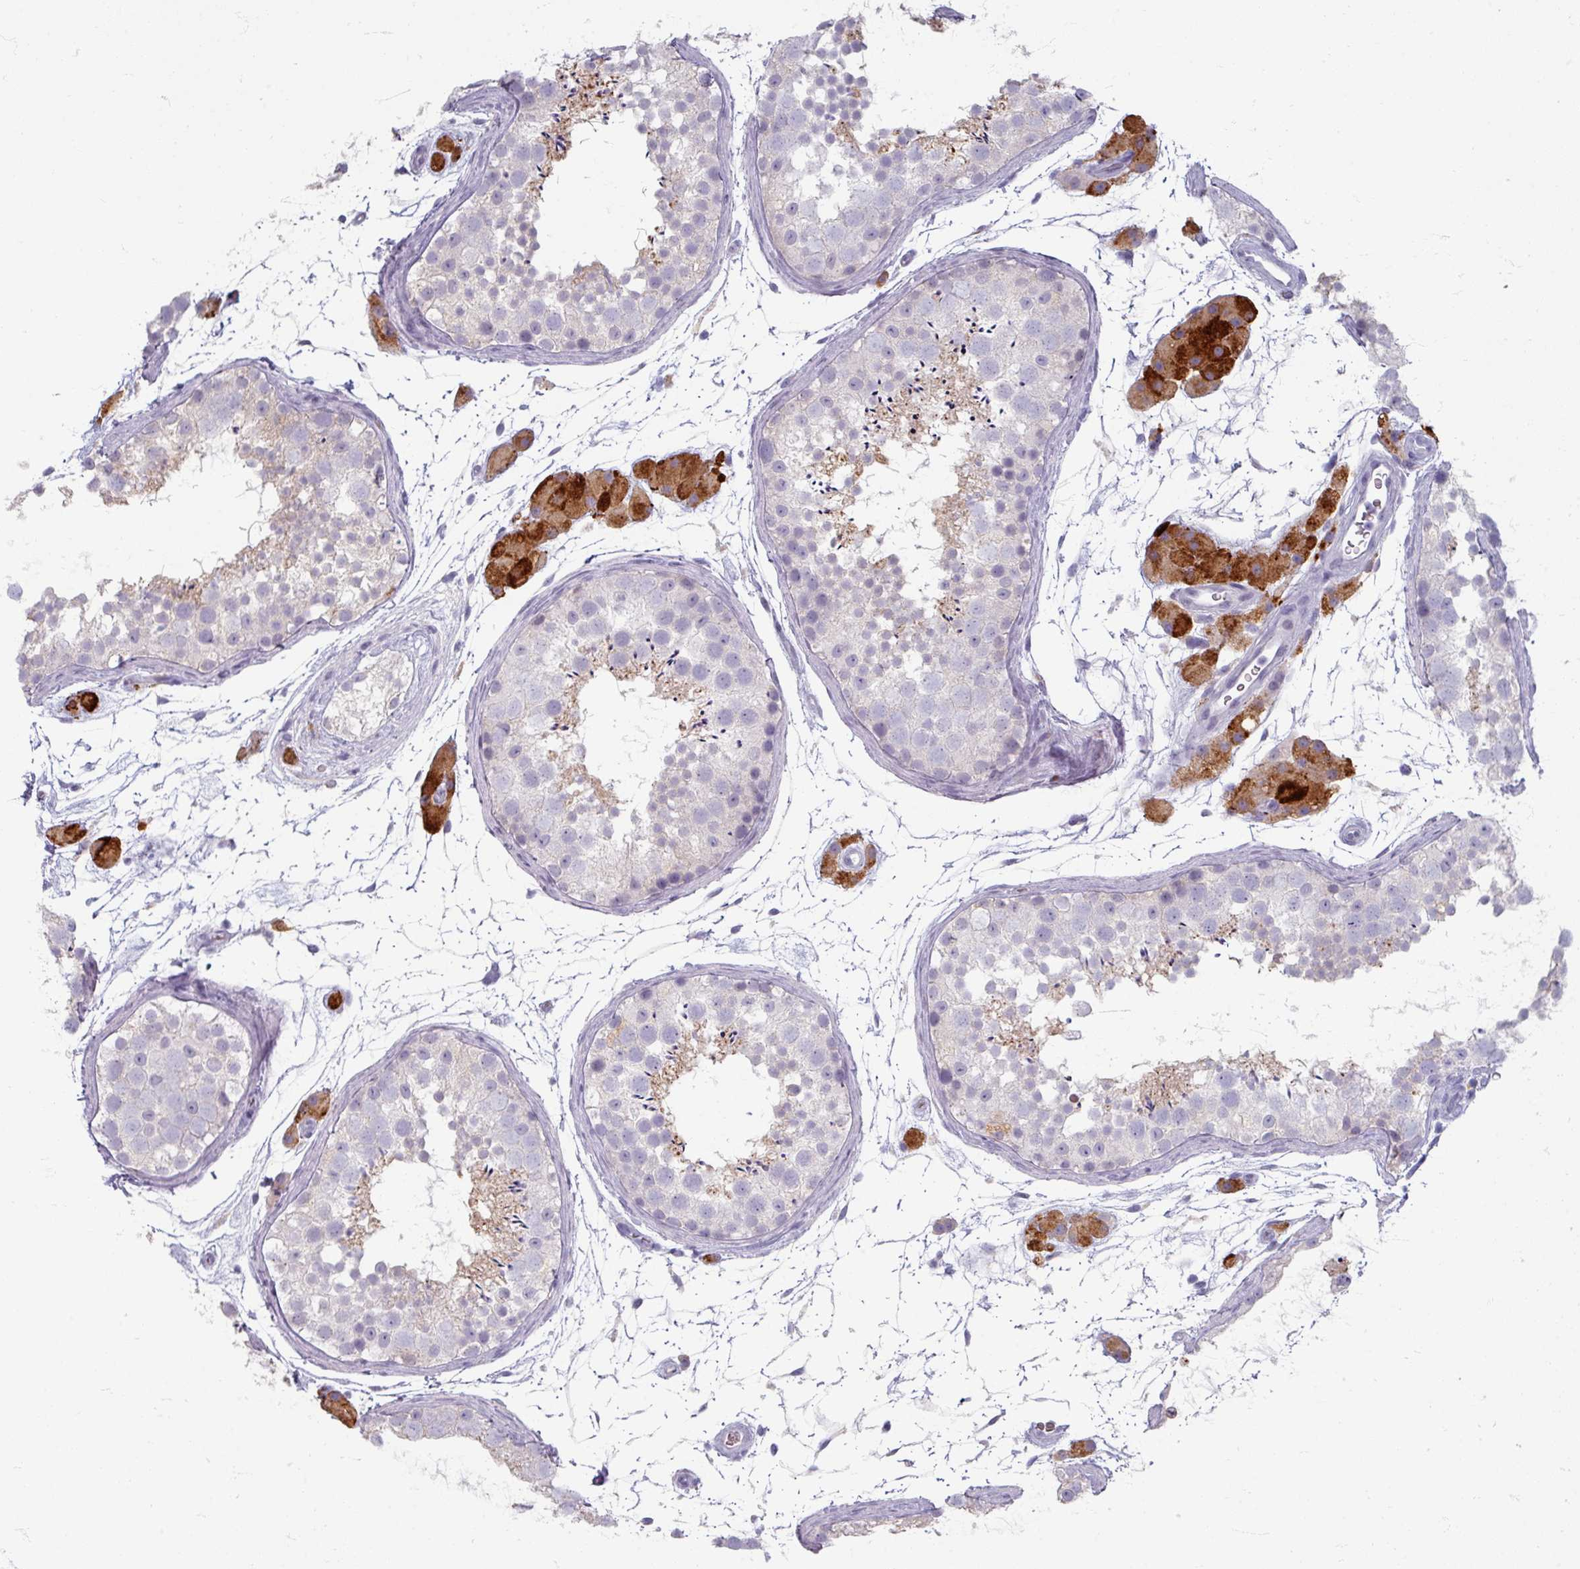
{"staining": {"intensity": "negative", "quantity": "none", "location": "none"}, "tissue": "testis", "cell_type": "Cells in seminiferous ducts", "image_type": "normal", "snomed": [{"axis": "morphology", "description": "Normal tissue, NOS"}, {"axis": "topography", "description": "Testis"}], "caption": "Cells in seminiferous ducts show no significant protein staining in normal testis. The staining is performed using DAB brown chromogen with nuclei counter-stained in using hematoxylin.", "gene": "ZNF878", "patient": {"sex": "male", "age": 41}}